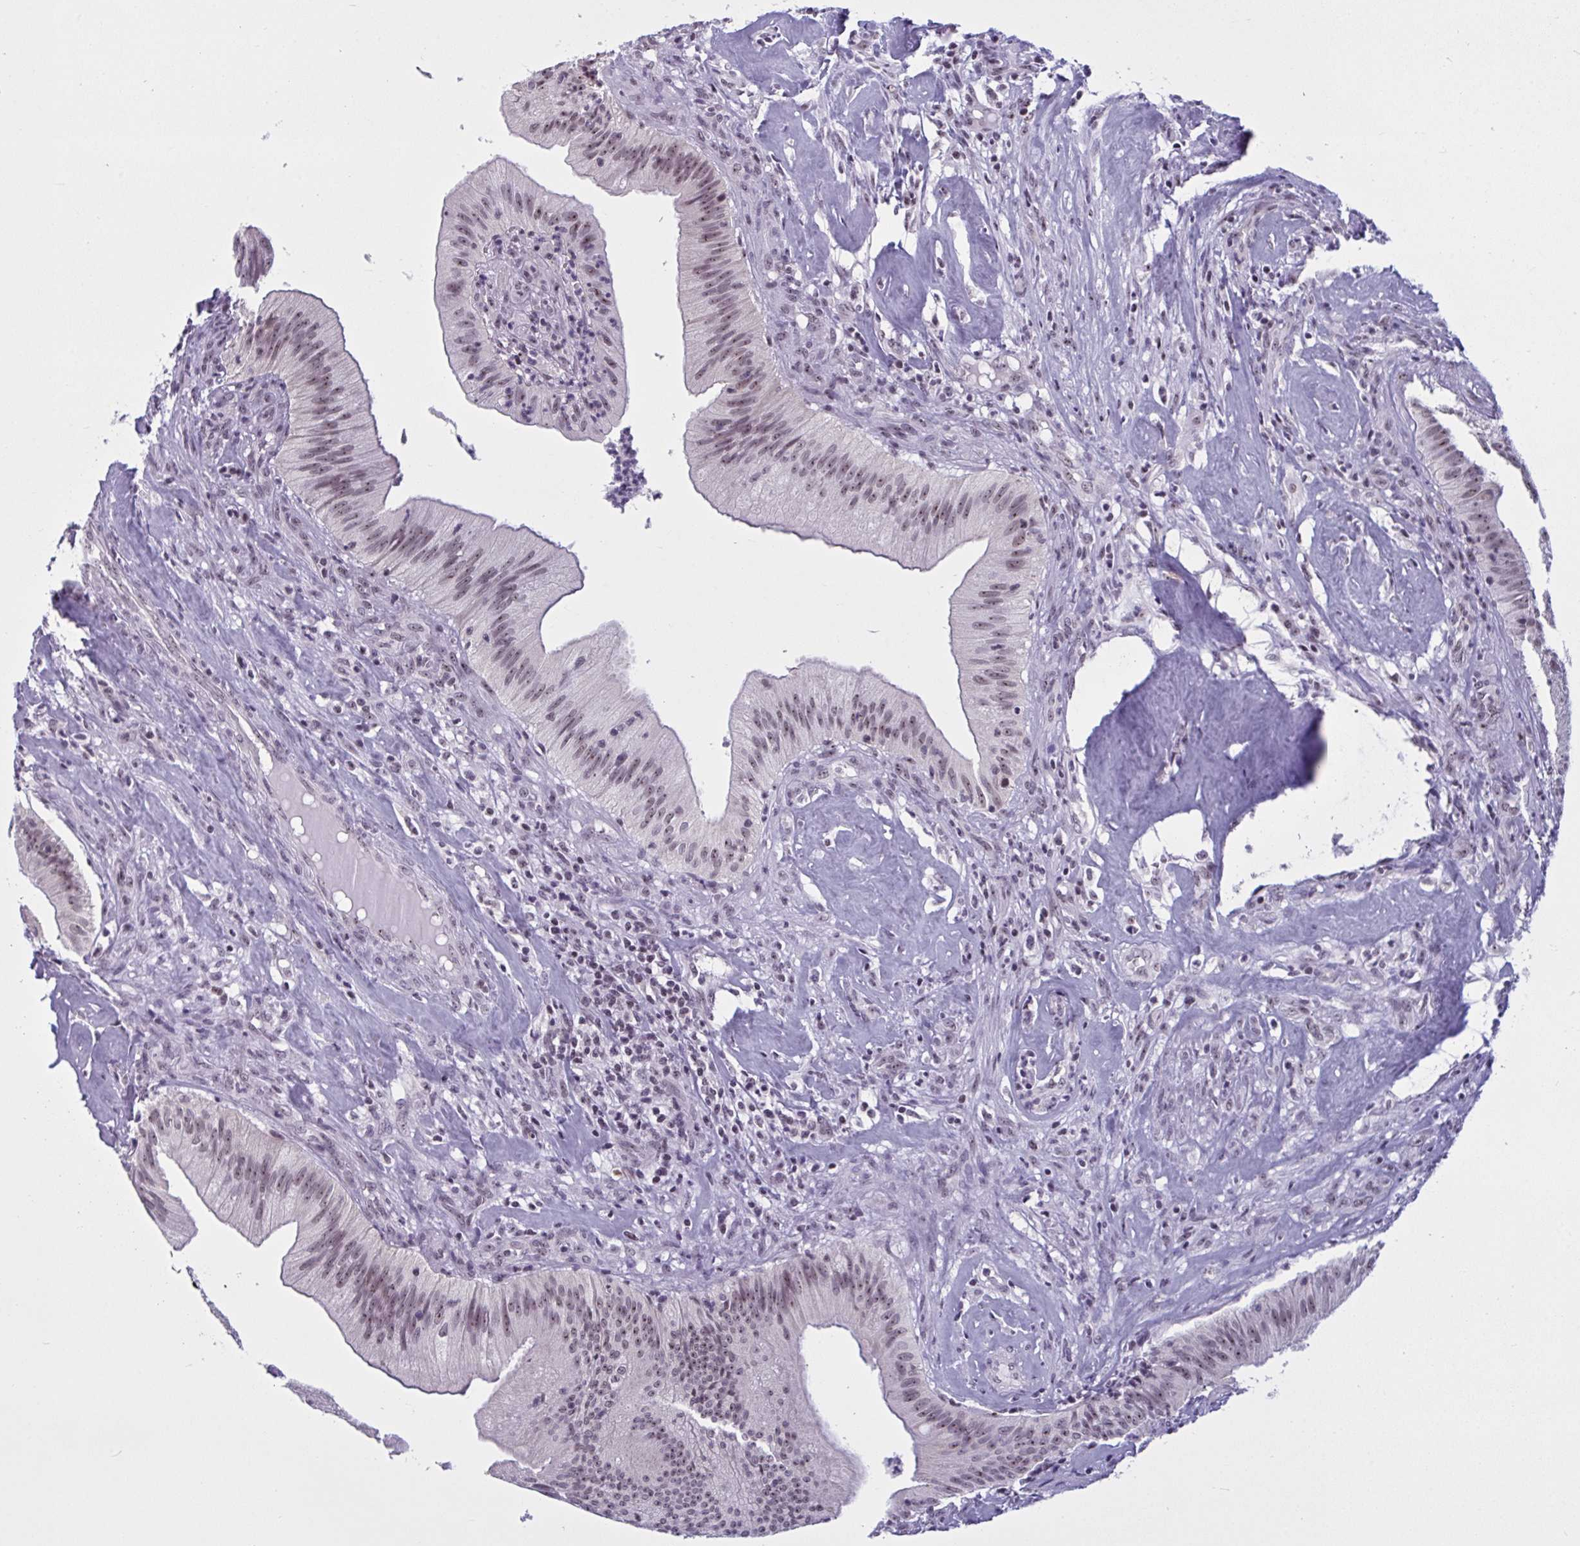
{"staining": {"intensity": "moderate", "quantity": ">75%", "location": "nuclear"}, "tissue": "head and neck cancer", "cell_type": "Tumor cells", "image_type": "cancer", "snomed": [{"axis": "morphology", "description": "Adenocarcinoma, NOS"}, {"axis": "topography", "description": "Head-Neck"}], "caption": "Brown immunohistochemical staining in human adenocarcinoma (head and neck) demonstrates moderate nuclear expression in about >75% of tumor cells.", "gene": "TGM6", "patient": {"sex": "male", "age": 44}}